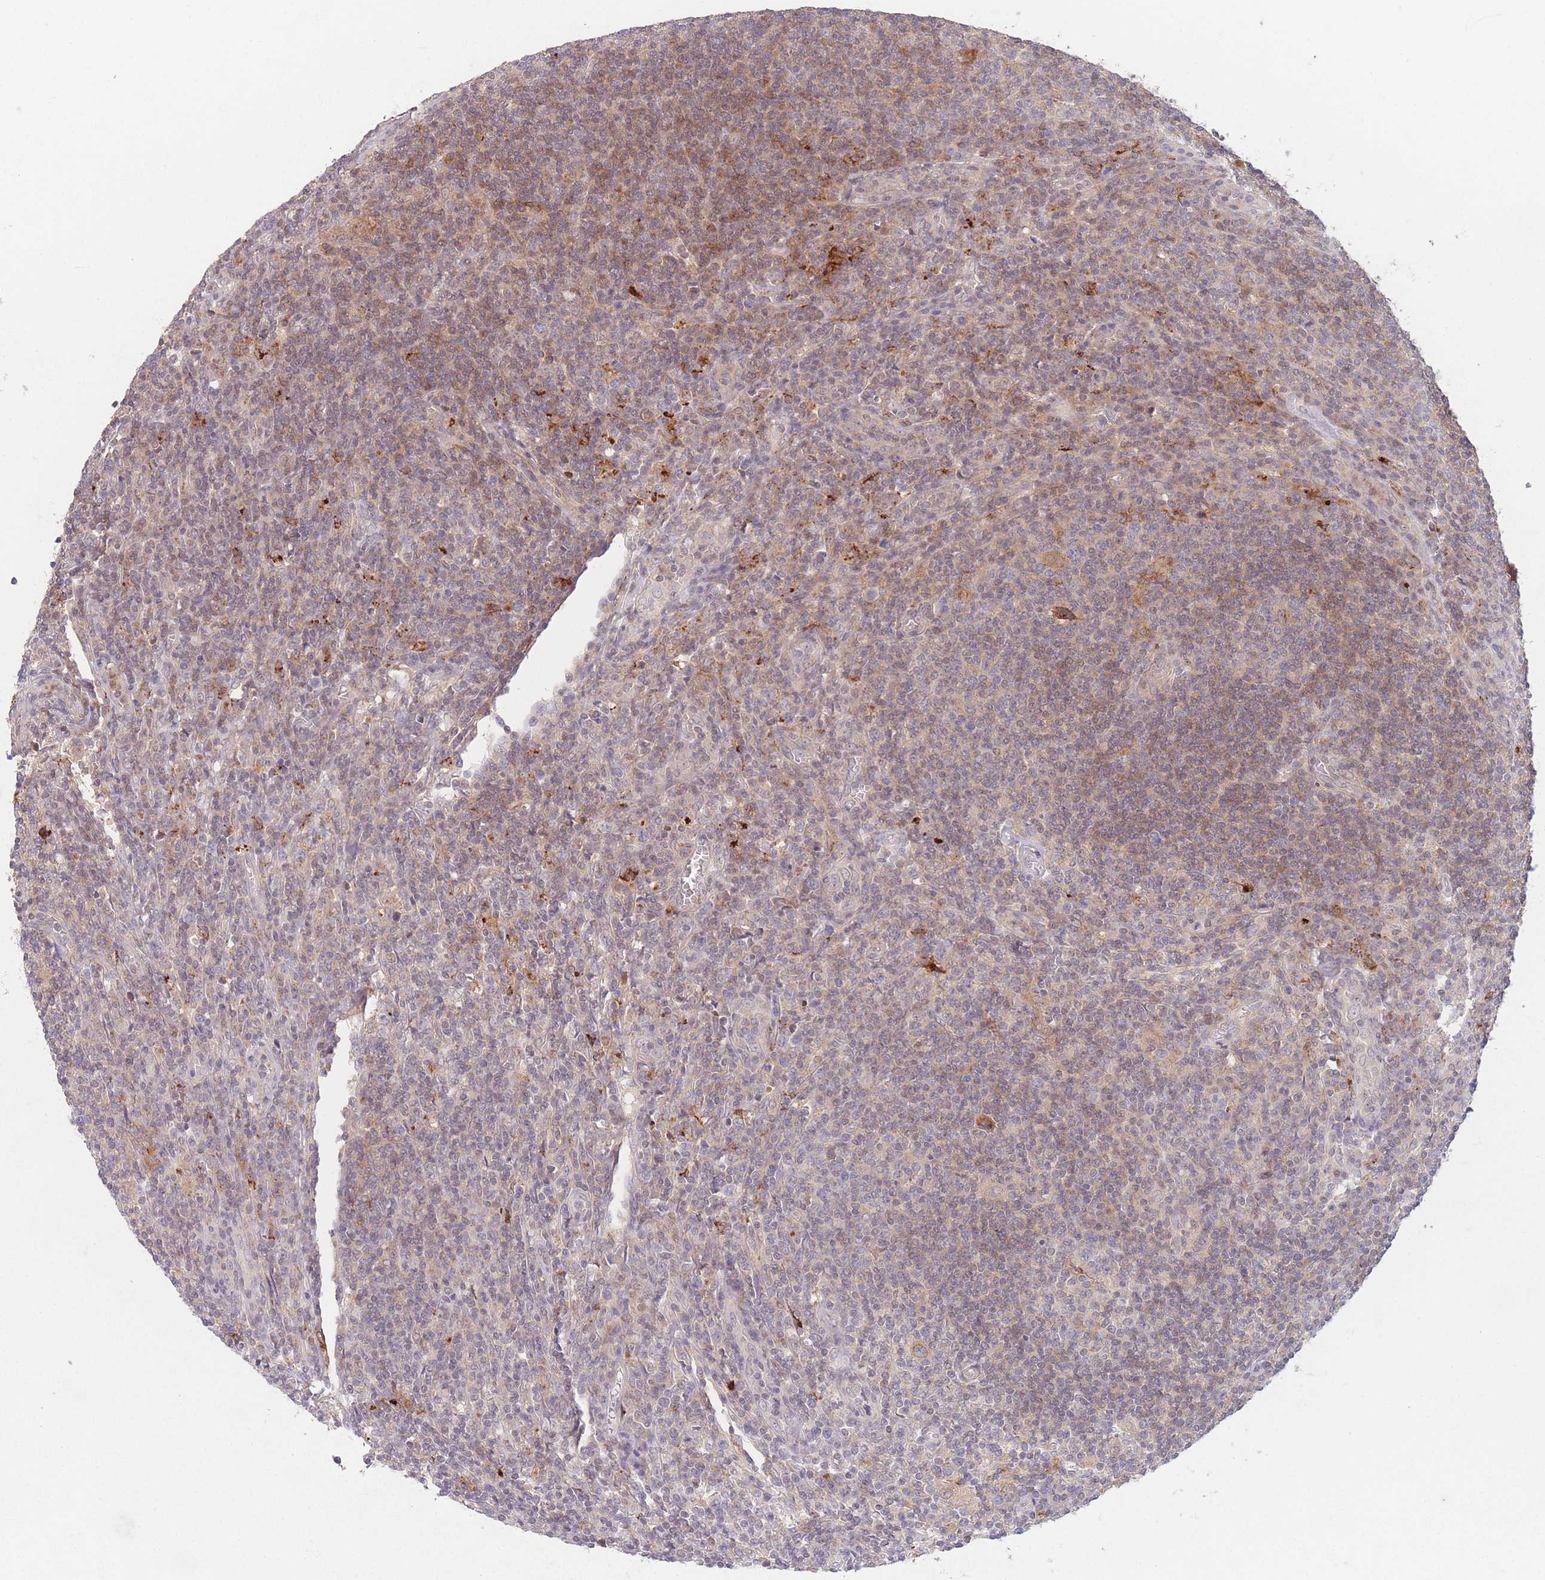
{"staining": {"intensity": "weak", "quantity": "25%-75%", "location": "cytoplasmic/membranous"}, "tissue": "lymphoma", "cell_type": "Tumor cells", "image_type": "cancer", "snomed": [{"axis": "morphology", "description": "Hodgkin's disease, NOS"}, {"axis": "topography", "description": "Lymph node"}], "caption": "DAB immunohistochemical staining of human lymphoma exhibits weak cytoplasmic/membranous protein expression in about 25%-75% of tumor cells.", "gene": "PPM1A", "patient": {"sex": "male", "age": 83}}